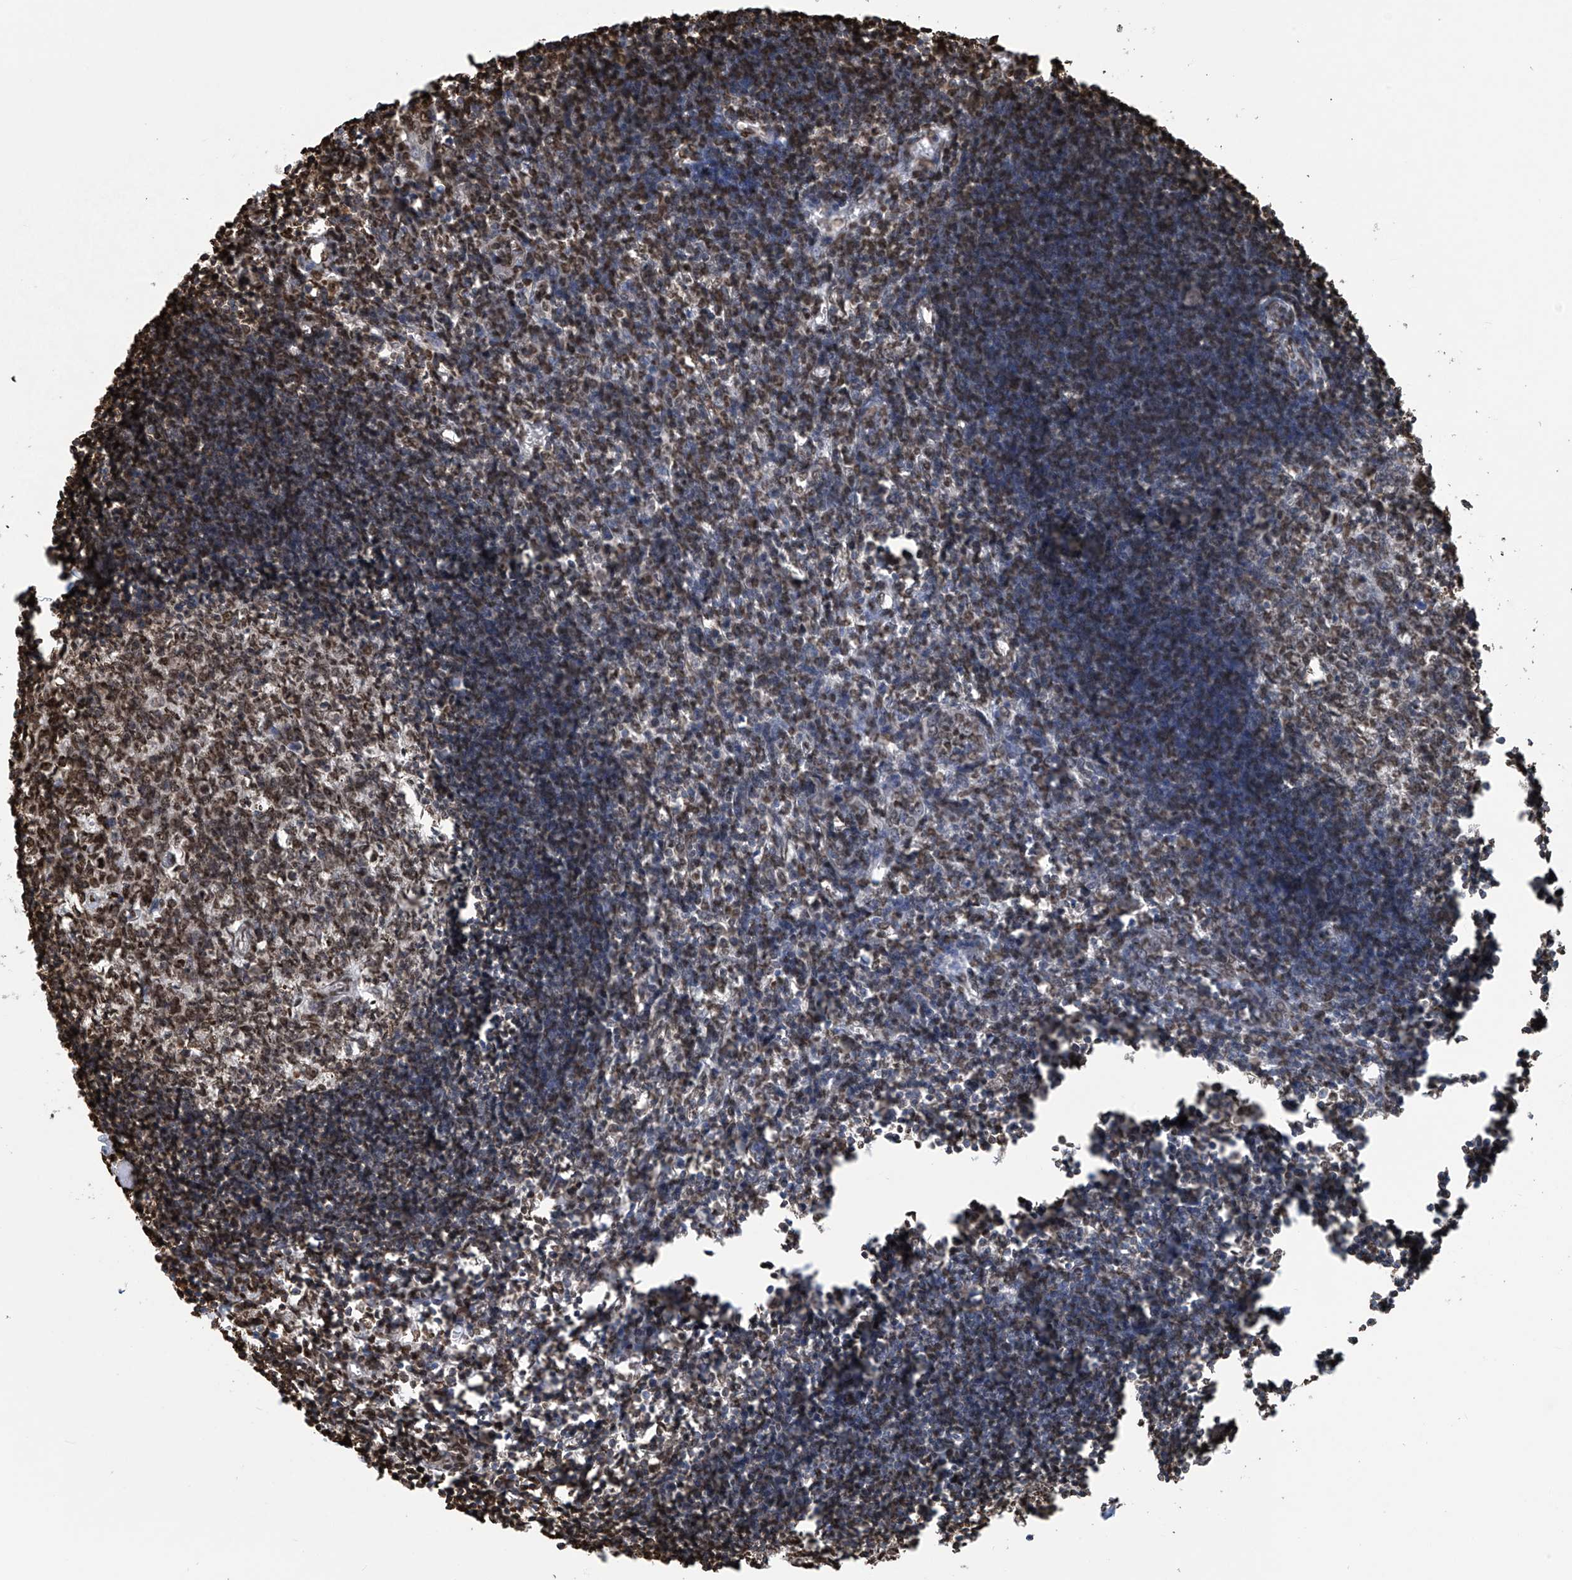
{"staining": {"intensity": "moderate", "quantity": "25%-75%", "location": "nuclear"}, "tissue": "lymph node", "cell_type": "Germinal center cells", "image_type": "normal", "snomed": [{"axis": "morphology", "description": "Normal tissue, NOS"}, {"axis": "morphology", "description": "Malignant melanoma, Metastatic site"}, {"axis": "topography", "description": "Lymph node"}], "caption": "Protein expression analysis of unremarkable human lymph node reveals moderate nuclear expression in approximately 25%-75% of germinal center cells.", "gene": "DPPA2", "patient": {"sex": "male", "age": 41}}